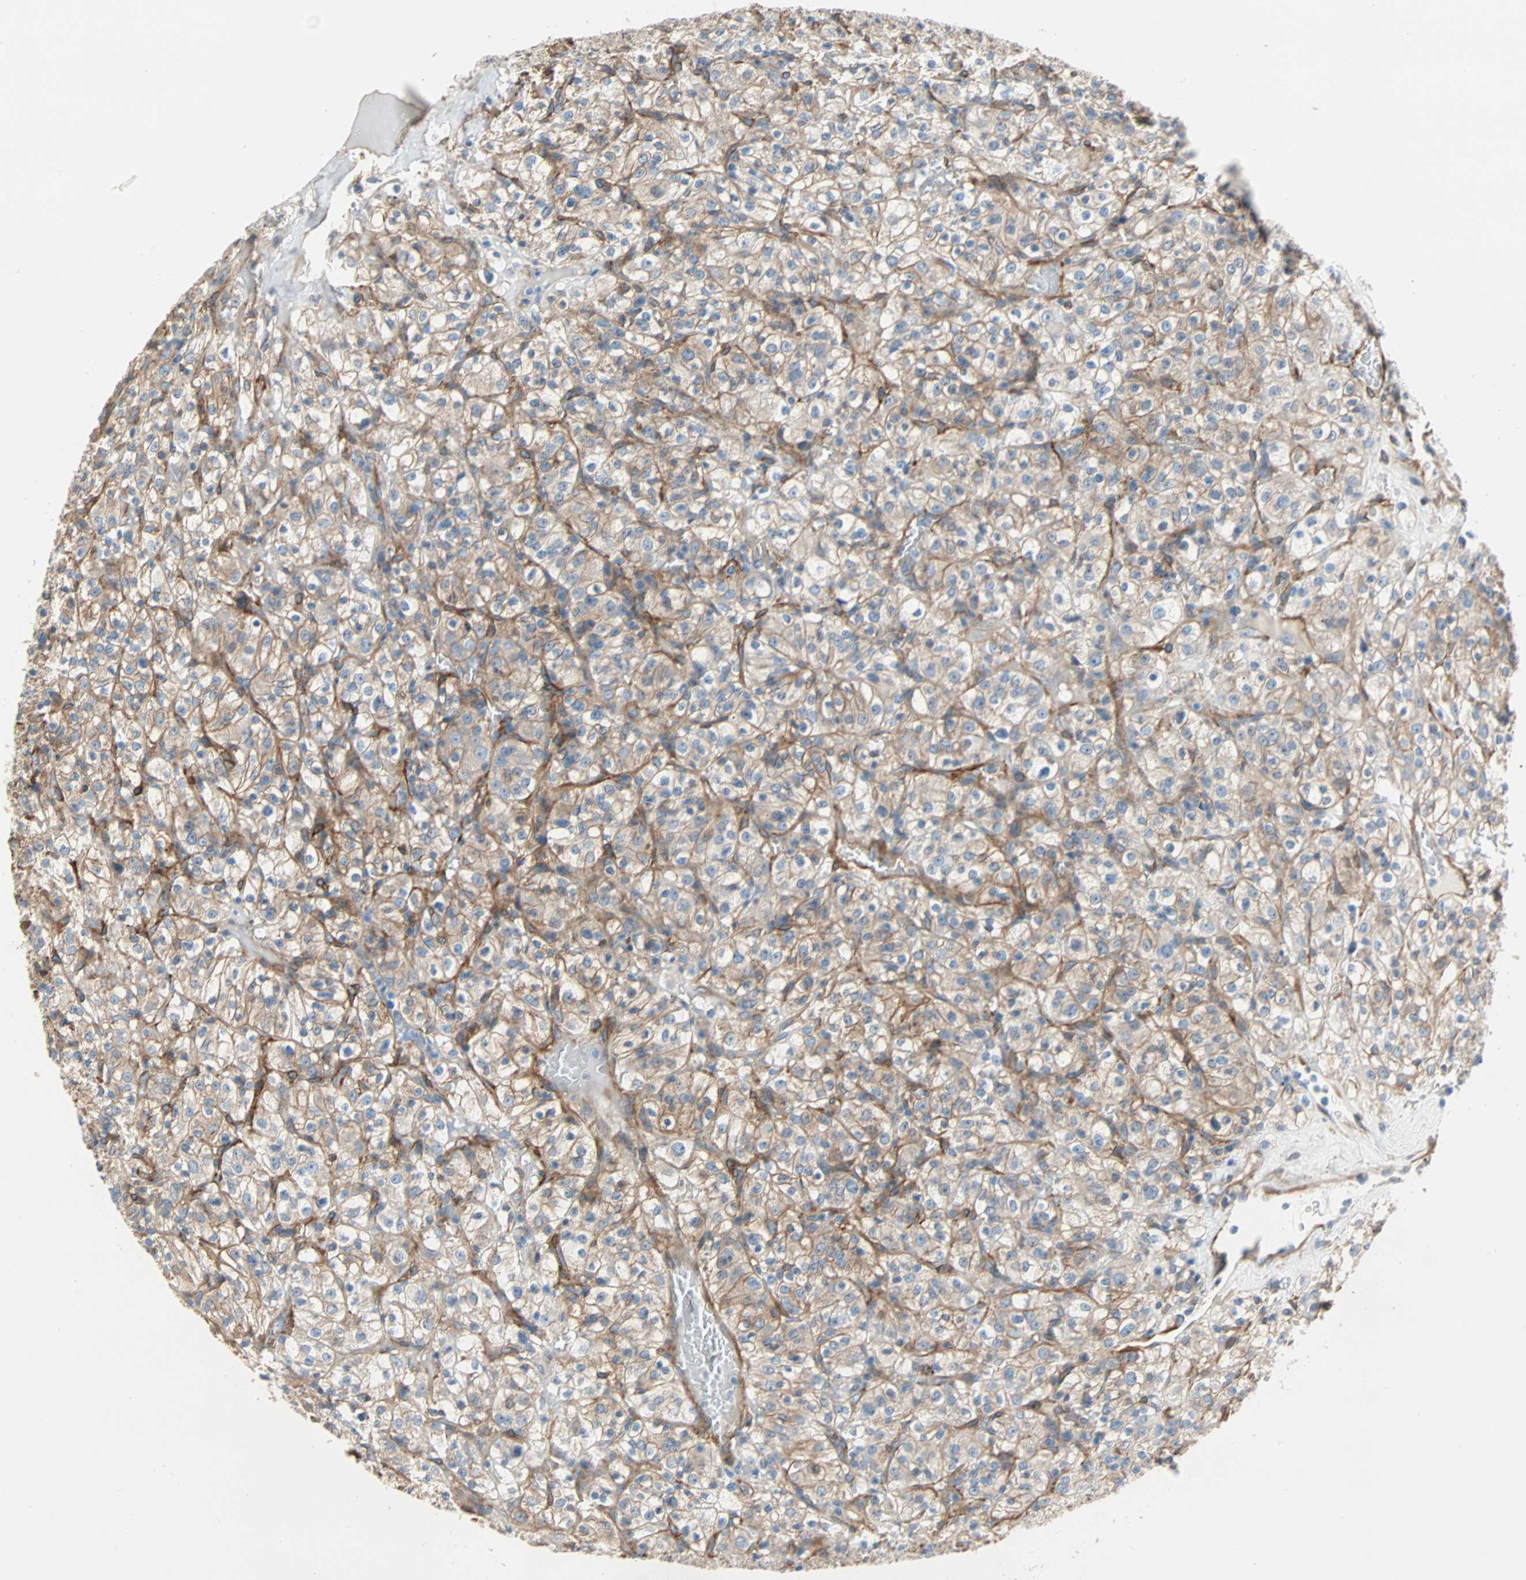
{"staining": {"intensity": "moderate", "quantity": ">75%", "location": "cytoplasmic/membranous"}, "tissue": "renal cancer", "cell_type": "Tumor cells", "image_type": "cancer", "snomed": [{"axis": "morphology", "description": "Normal tissue, NOS"}, {"axis": "morphology", "description": "Adenocarcinoma, NOS"}, {"axis": "topography", "description": "Kidney"}], "caption": "An image showing moderate cytoplasmic/membranous staining in approximately >75% of tumor cells in adenocarcinoma (renal), as visualized by brown immunohistochemical staining.", "gene": "EPB41L2", "patient": {"sex": "female", "age": 72}}